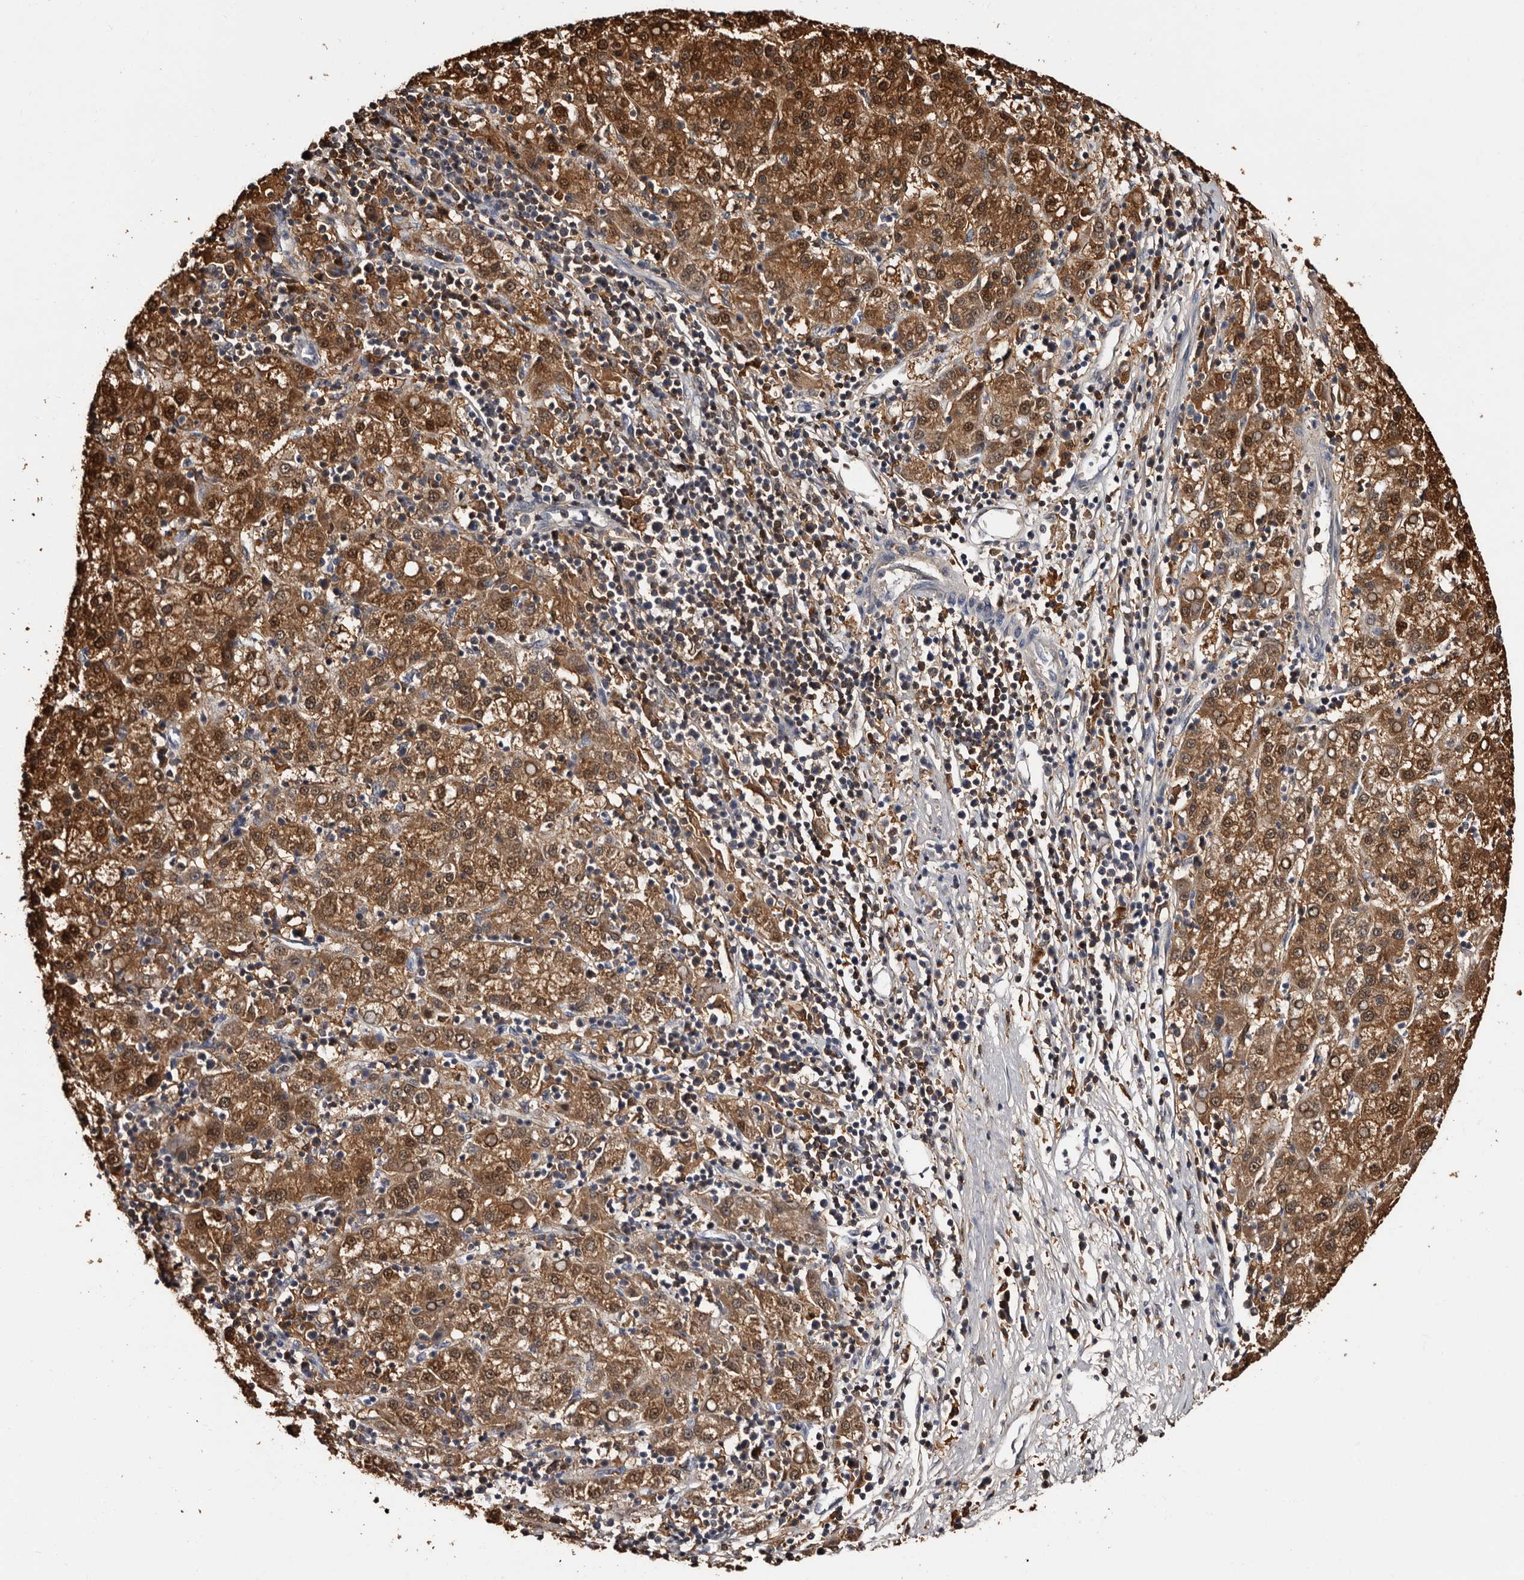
{"staining": {"intensity": "strong", "quantity": ">75%", "location": "cytoplasmic/membranous,nuclear"}, "tissue": "liver cancer", "cell_type": "Tumor cells", "image_type": "cancer", "snomed": [{"axis": "morphology", "description": "Carcinoma, Hepatocellular, NOS"}, {"axis": "topography", "description": "Liver"}], "caption": "Protein expression analysis of human liver cancer (hepatocellular carcinoma) reveals strong cytoplasmic/membranous and nuclear staining in about >75% of tumor cells.", "gene": "DNPH1", "patient": {"sex": "female", "age": 58}}